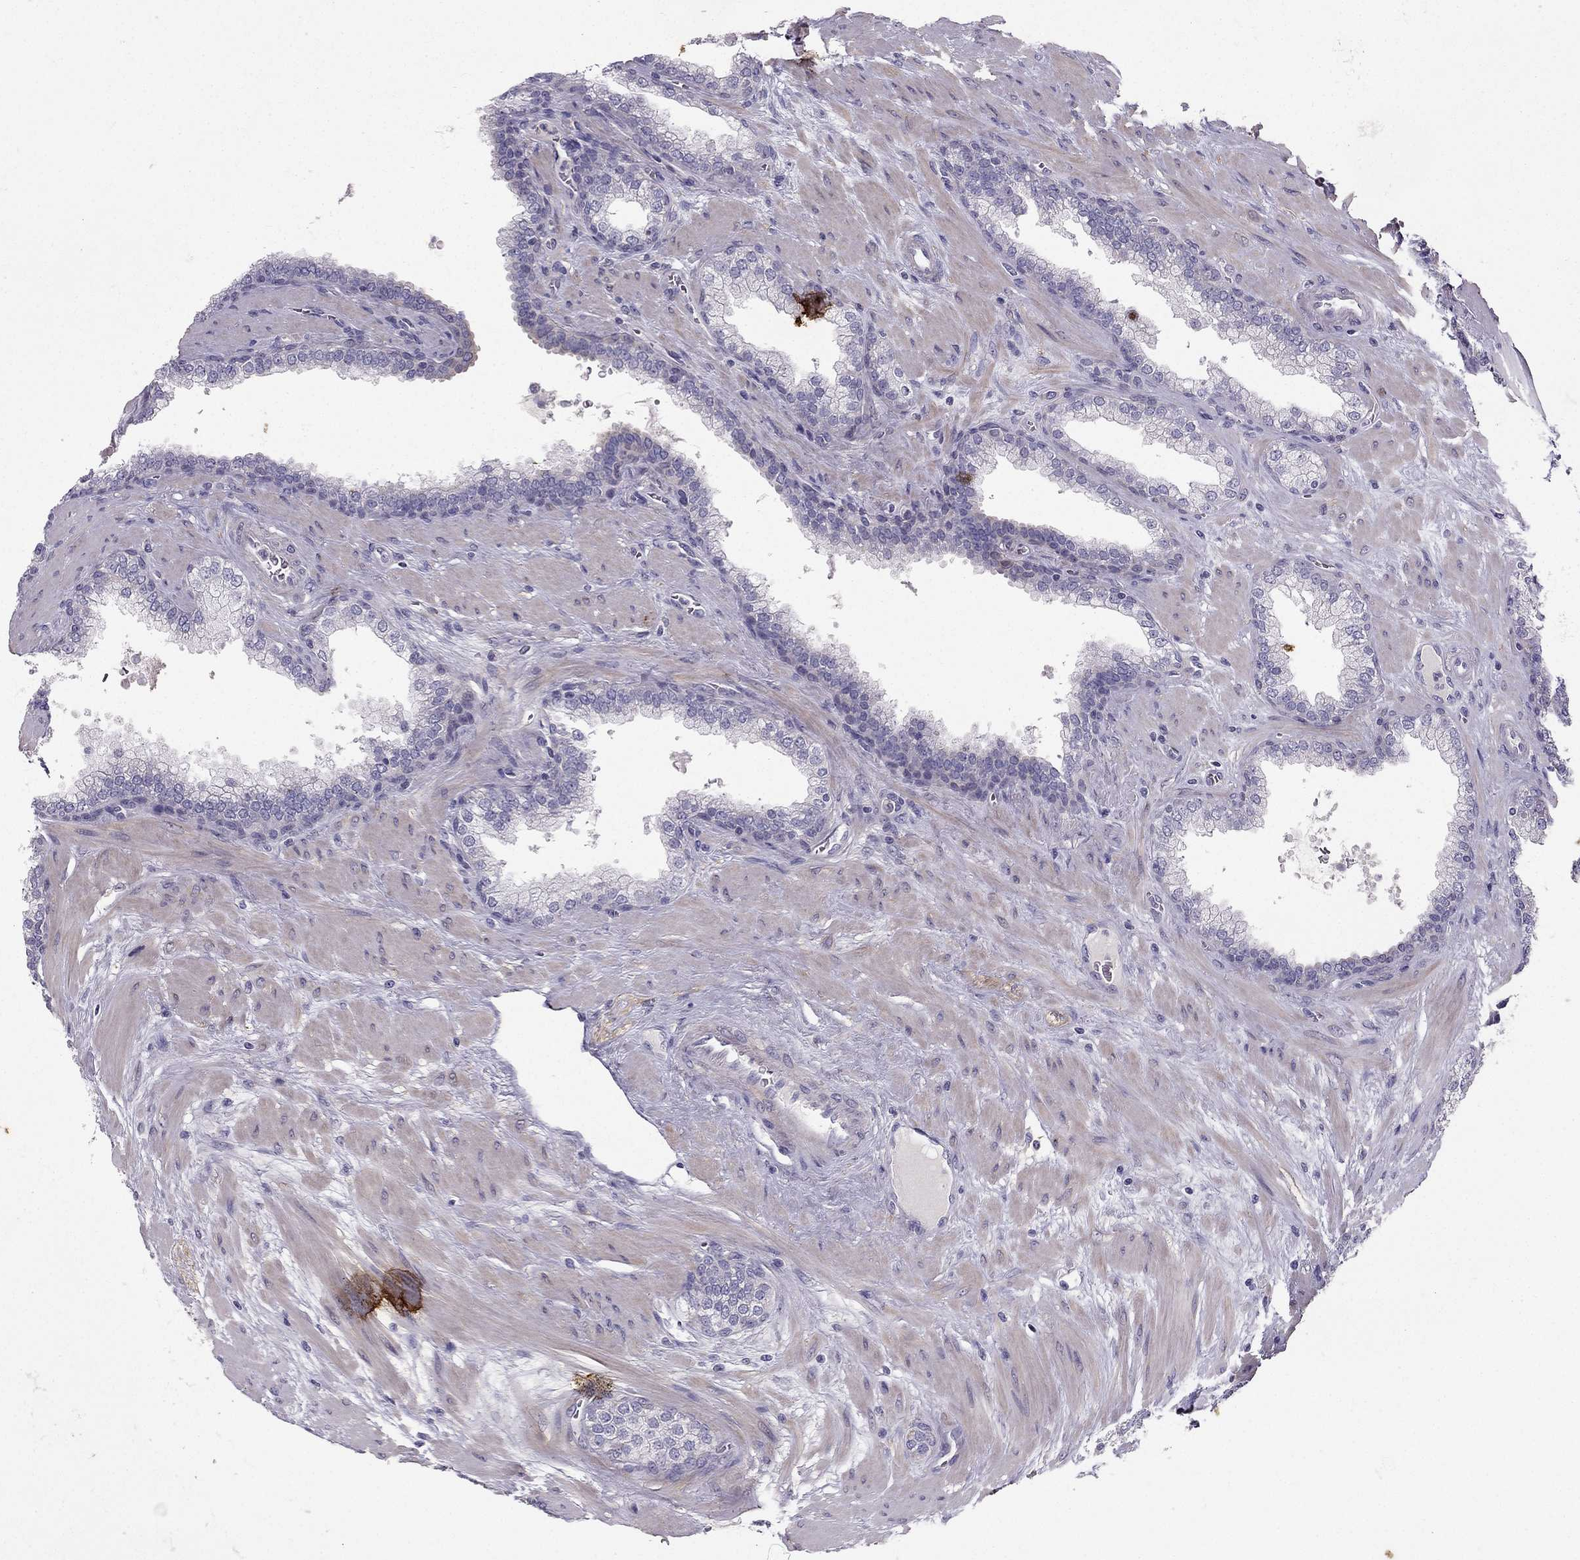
{"staining": {"intensity": "negative", "quantity": "none", "location": "none"}, "tissue": "prostate cancer", "cell_type": "Tumor cells", "image_type": "cancer", "snomed": [{"axis": "morphology", "description": "Adenocarcinoma, NOS"}, {"axis": "topography", "description": "Prostate"}], "caption": "The immunohistochemistry micrograph has no significant positivity in tumor cells of prostate adenocarcinoma tissue.", "gene": "SYT5", "patient": {"sex": "male", "age": 67}}